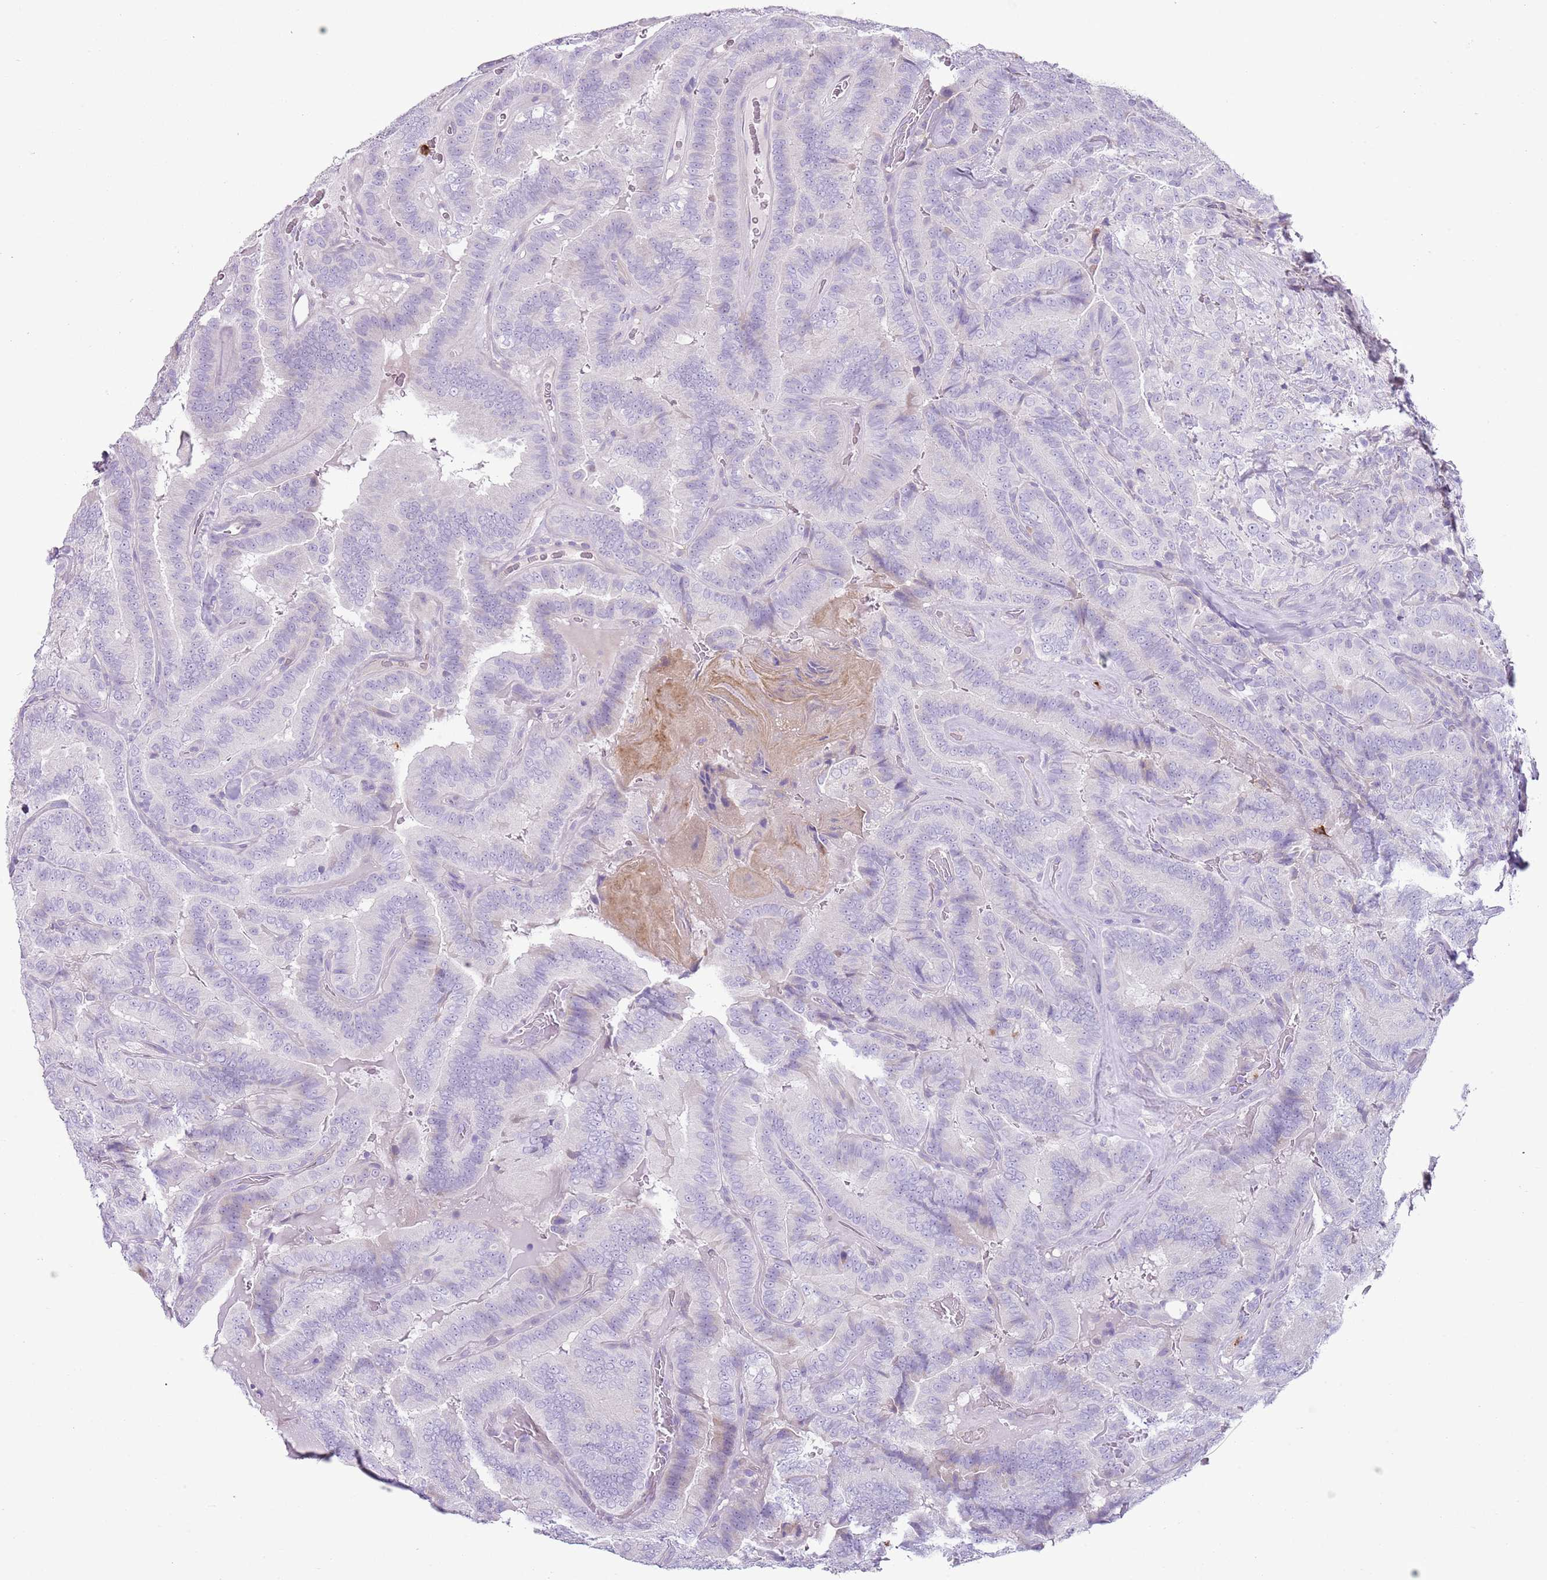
{"staining": {"intensity": "negative", "quantity": "none", "location": "none"}, "tissue": "thyroid cancer", "cell_type": "Tumor cells", "image_type": "cancer", "snomed": [{"axis": "morphology", "description": "Papillary adenocarcinoma, NOS"}, {"axis": "topography", "description": "Thyroid gland"}], "caption": "Protein analysis of thyroid cancer (papillary adenocarcinoma) demonstrates no significant positivity in tumor cells. (DAB IHC with hematoxylin counter stain).", "gene": "CD177", "patient": {"sex": "male", "age": 61}}